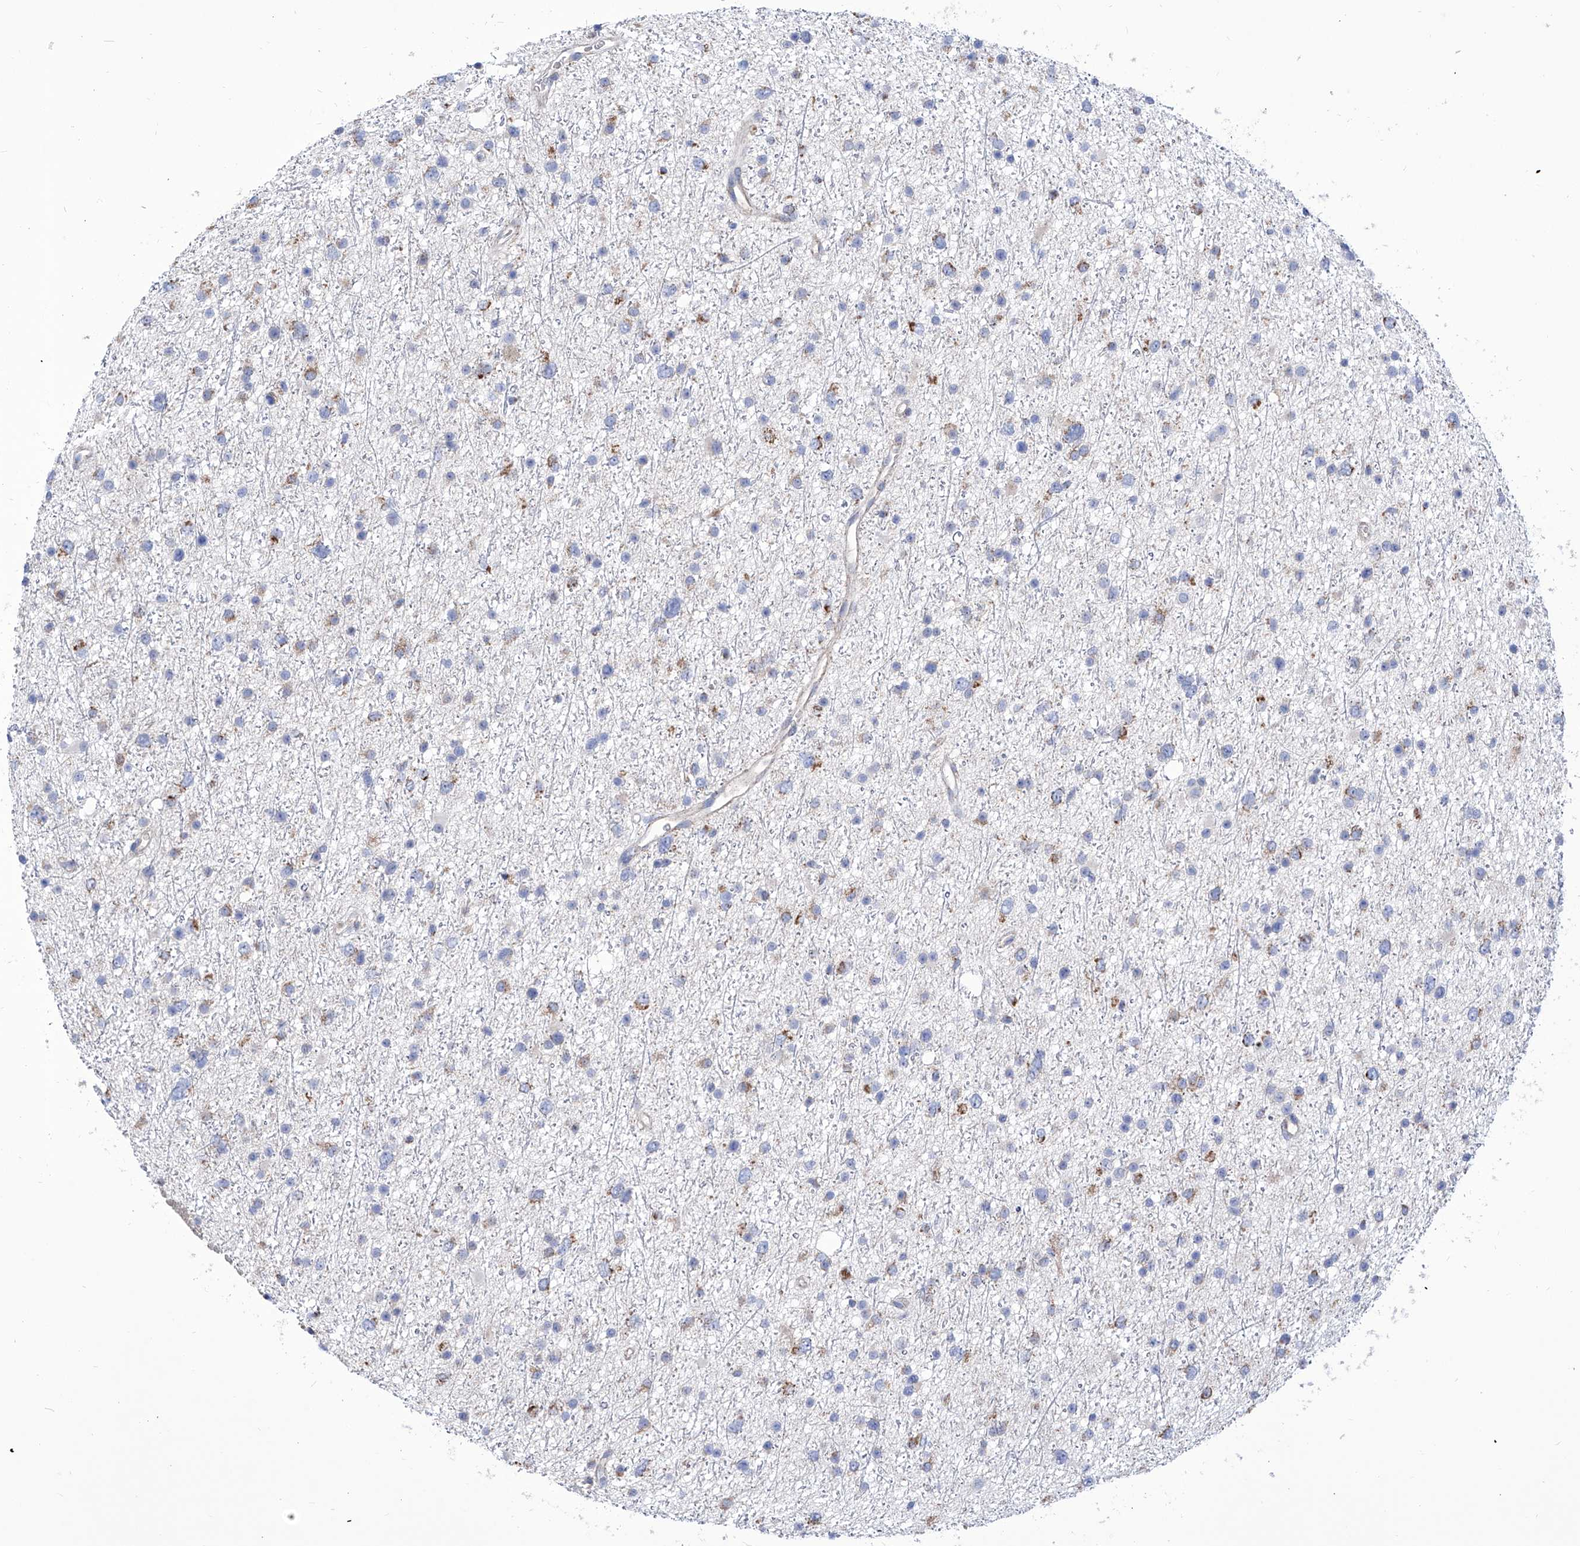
{"staining": {"intensity": "negative", "quantity": "none", "location": "none"}, "tissue": "glioma", "cell_type": "Tumor cells", "image_type": "cancer", "snomed": [{"axis": "morphology", "description": "Glioma, malignant, Low grade"}, {"axis": "topography", "description": "Cerebral cortex"}], "caption": "Immunohistochemistry (IHC) image of malignant low-grade glioma stained for a protein (brown), which reveals no positivity in tumor cells. The staining was performed using DAB to visualize the protein expression in brown, while the nuclei were stained in blue with hematoxylin (Magnification: 20x).", "gene": "SRBD1", "patient": {"sex": "female", "age": 39}}